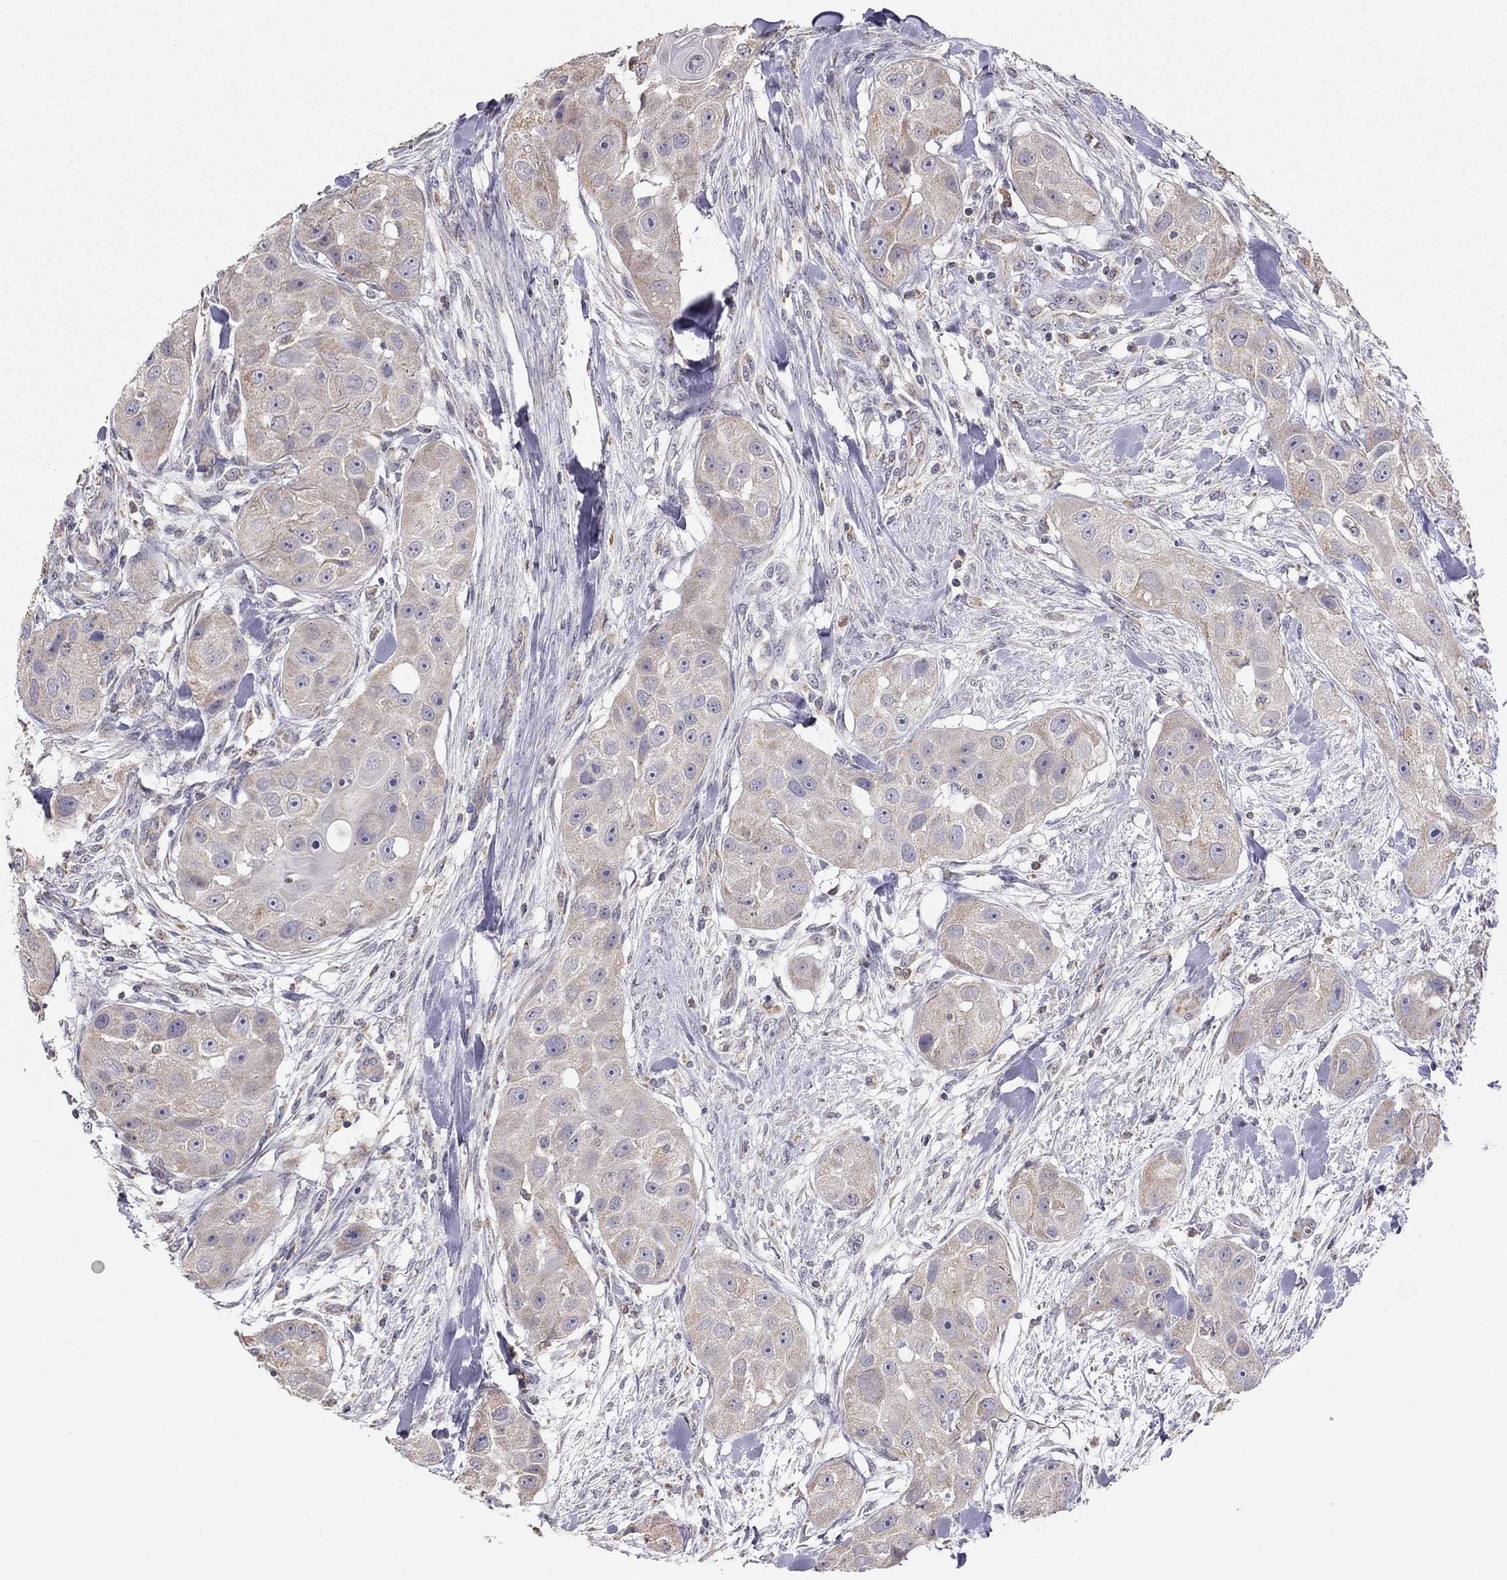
{"staining": {"intensity": "weak", "quantity": "<25%", "location": "cytoplasmic/membranous"}, "tissue": "head and neck cancer", "cell_type": "Tumor cells", "image_type": "cancer", "snomed": [{"axis": "morphology", "description": "Squamous cell carcinoma, NOS"}, {"axis": "topography", "description": "Head-Neck"}], "caption": "Photomicrograph shows no protein positivity in tumor cells of head and neck squamous cell carcinoma tissue. (Stains: DAB IHC with hematoxylin counter stain, Microscopy: brightfield microscopy at high magnification).", "gene": "LRIT3", "patient": {"sex": "male", "age": 51}}